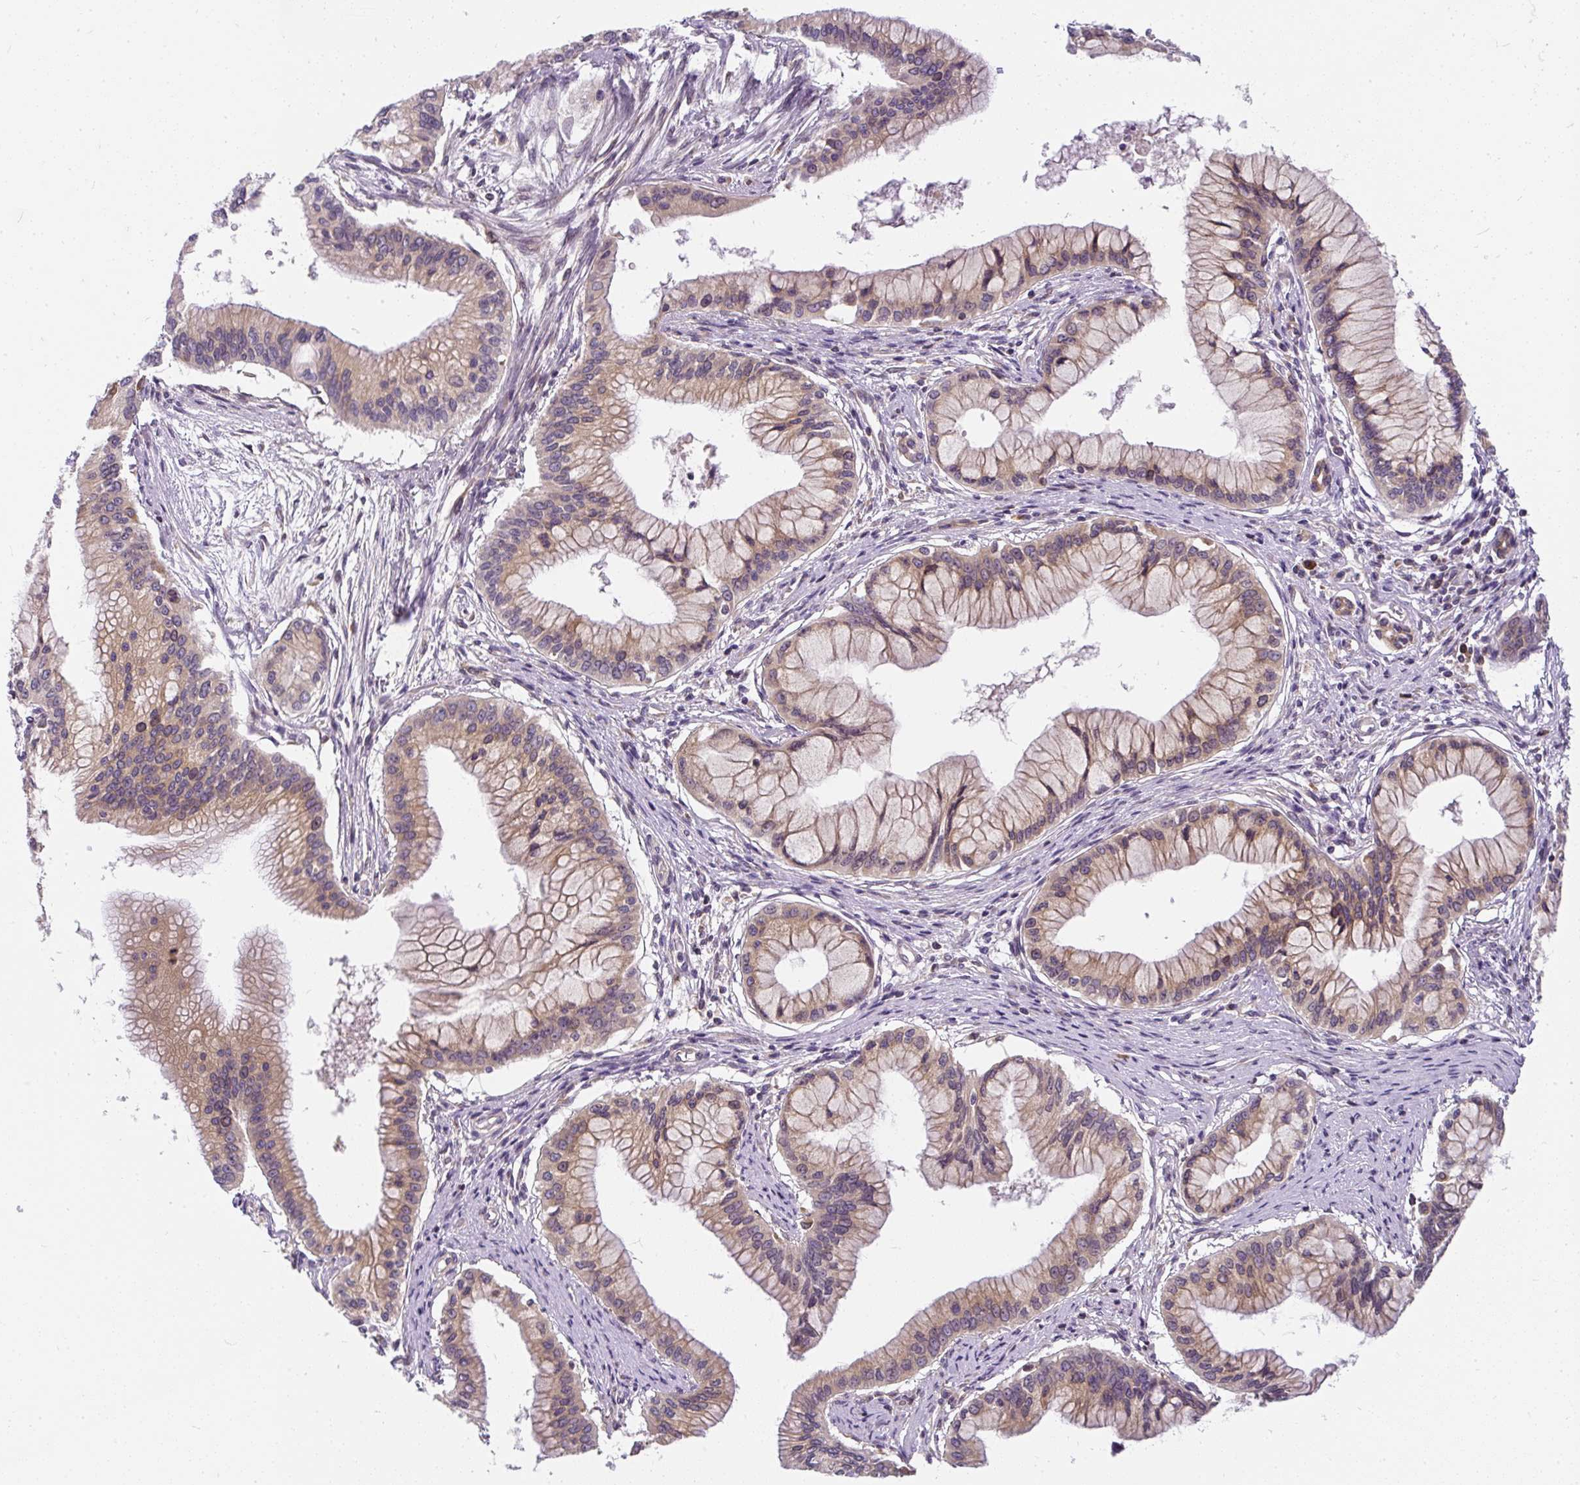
{"staining": {"intensity": "moderate", "quantity": "25%-75%", "location": "cytoplasmic/membranous,nuclear"}, "tissue": "pancreatic cancer", "cell_type": "Tumor cells", "image_type": "cancer", "snomed": [{"axis": "morphology", "description": "Adenocarcinoma, NOS"}, {"axis": "topography", "description": "Pancreas"}], "caption": "Tumor cells exhibit medium levels of moderate cytoplasmic/membranous and nuclear expression in approximately 25%-75% of cells in pancreatic cancer.", "gene": "CYP20A1", "patient": {"sex": "male", "age": 46}}